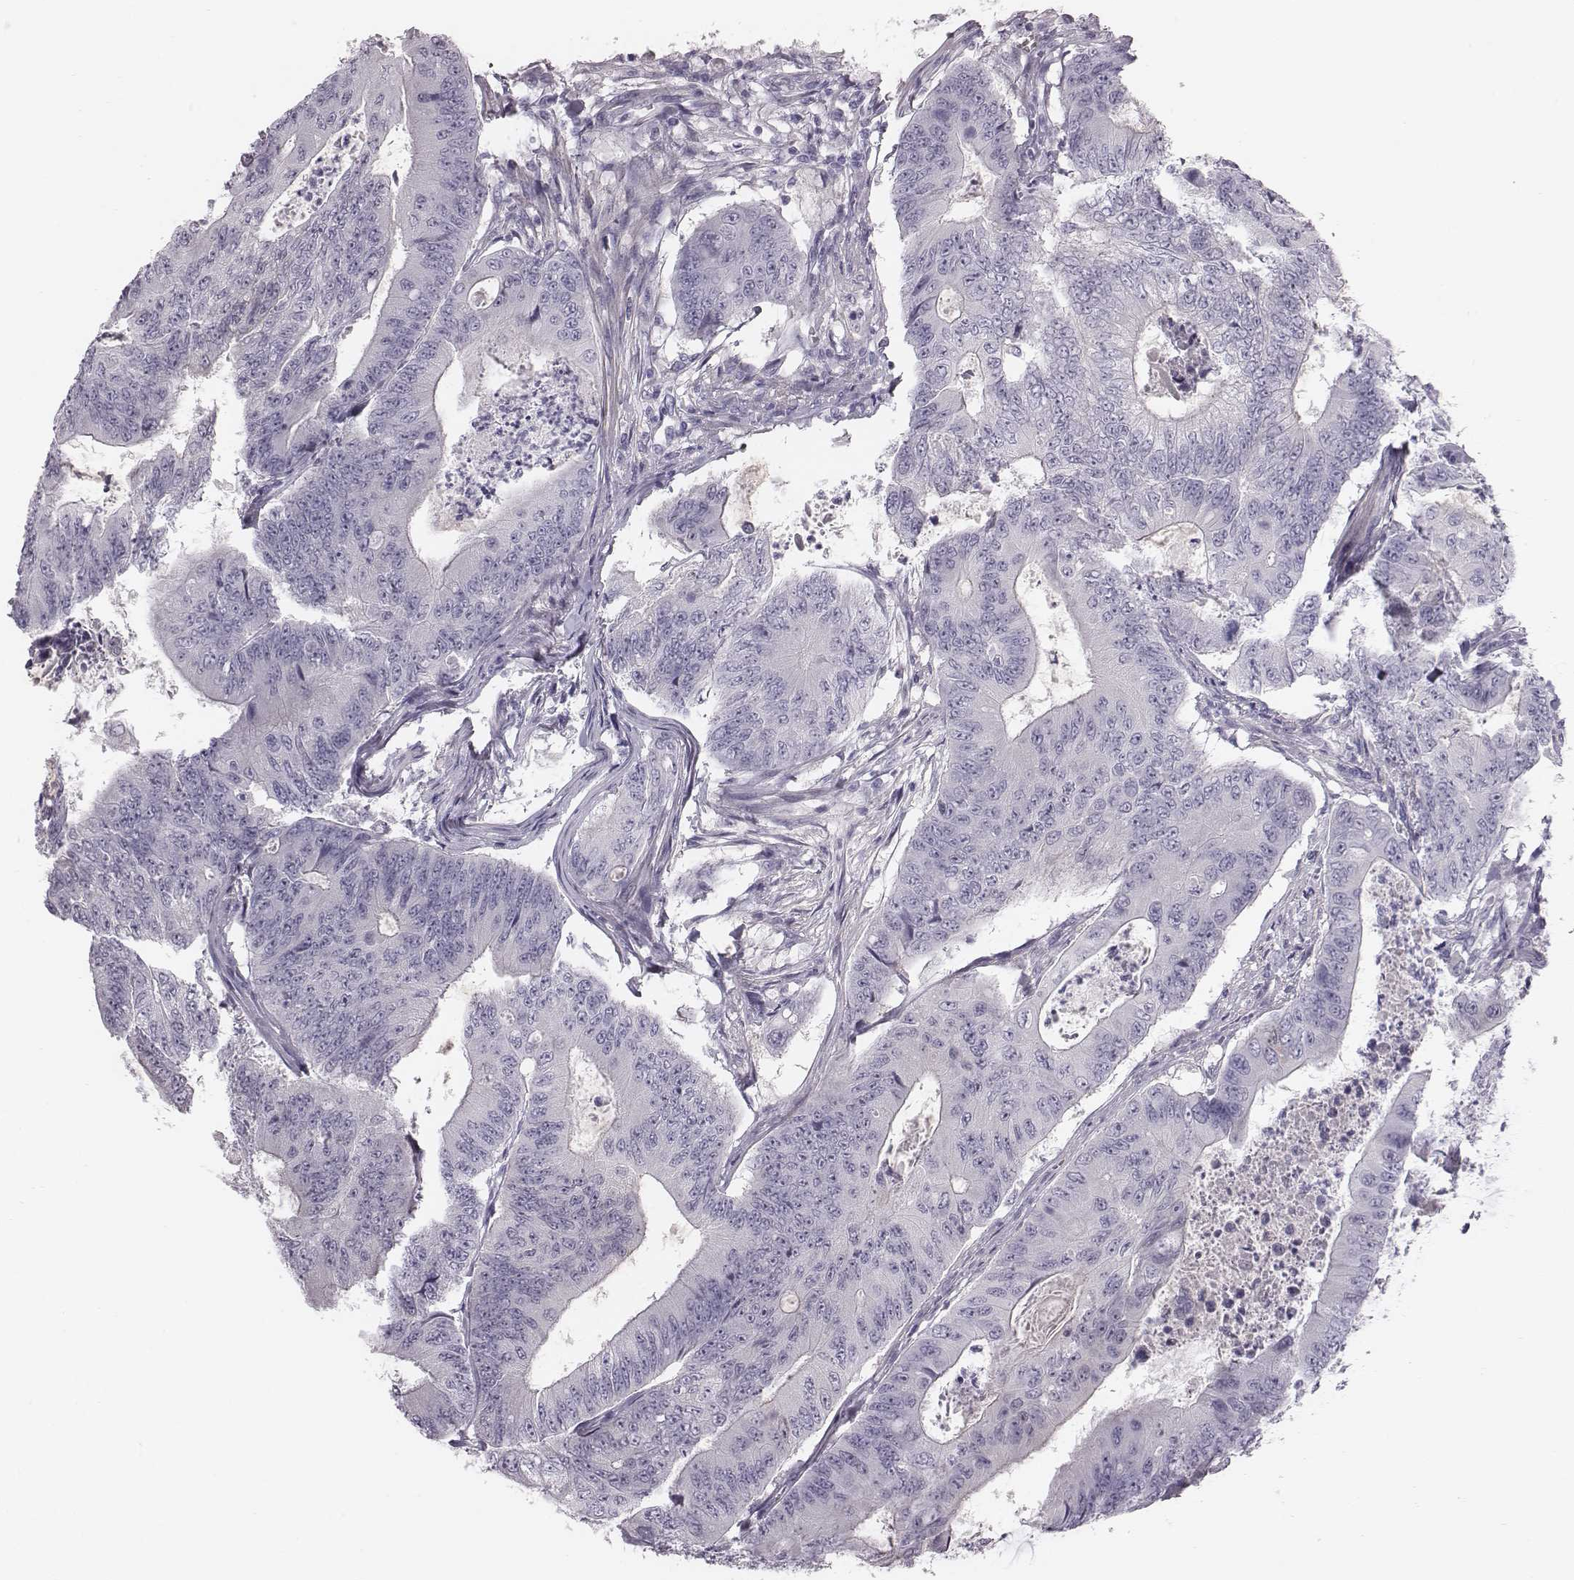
{"staining": {"intensity": "negative", "quantity": "none", "location": "none"}, "tissue": "colorectal cancer", "cell_type": "Tumor cells", "image_type": "cancer", "snomed": [{"axis": "morphology", "description": "Adenocarcinoma, NOS"}, {"axis": "topography", "description": "Colon"}], "caption": "A high-resolution image shows immunohistochemistry (IHC) staining of colorectal adenocarcinoma, which reveals no significant positivity in tumor cells.", "gene": "CRISP1", "patient": {"sex": "female", "age": 48}}